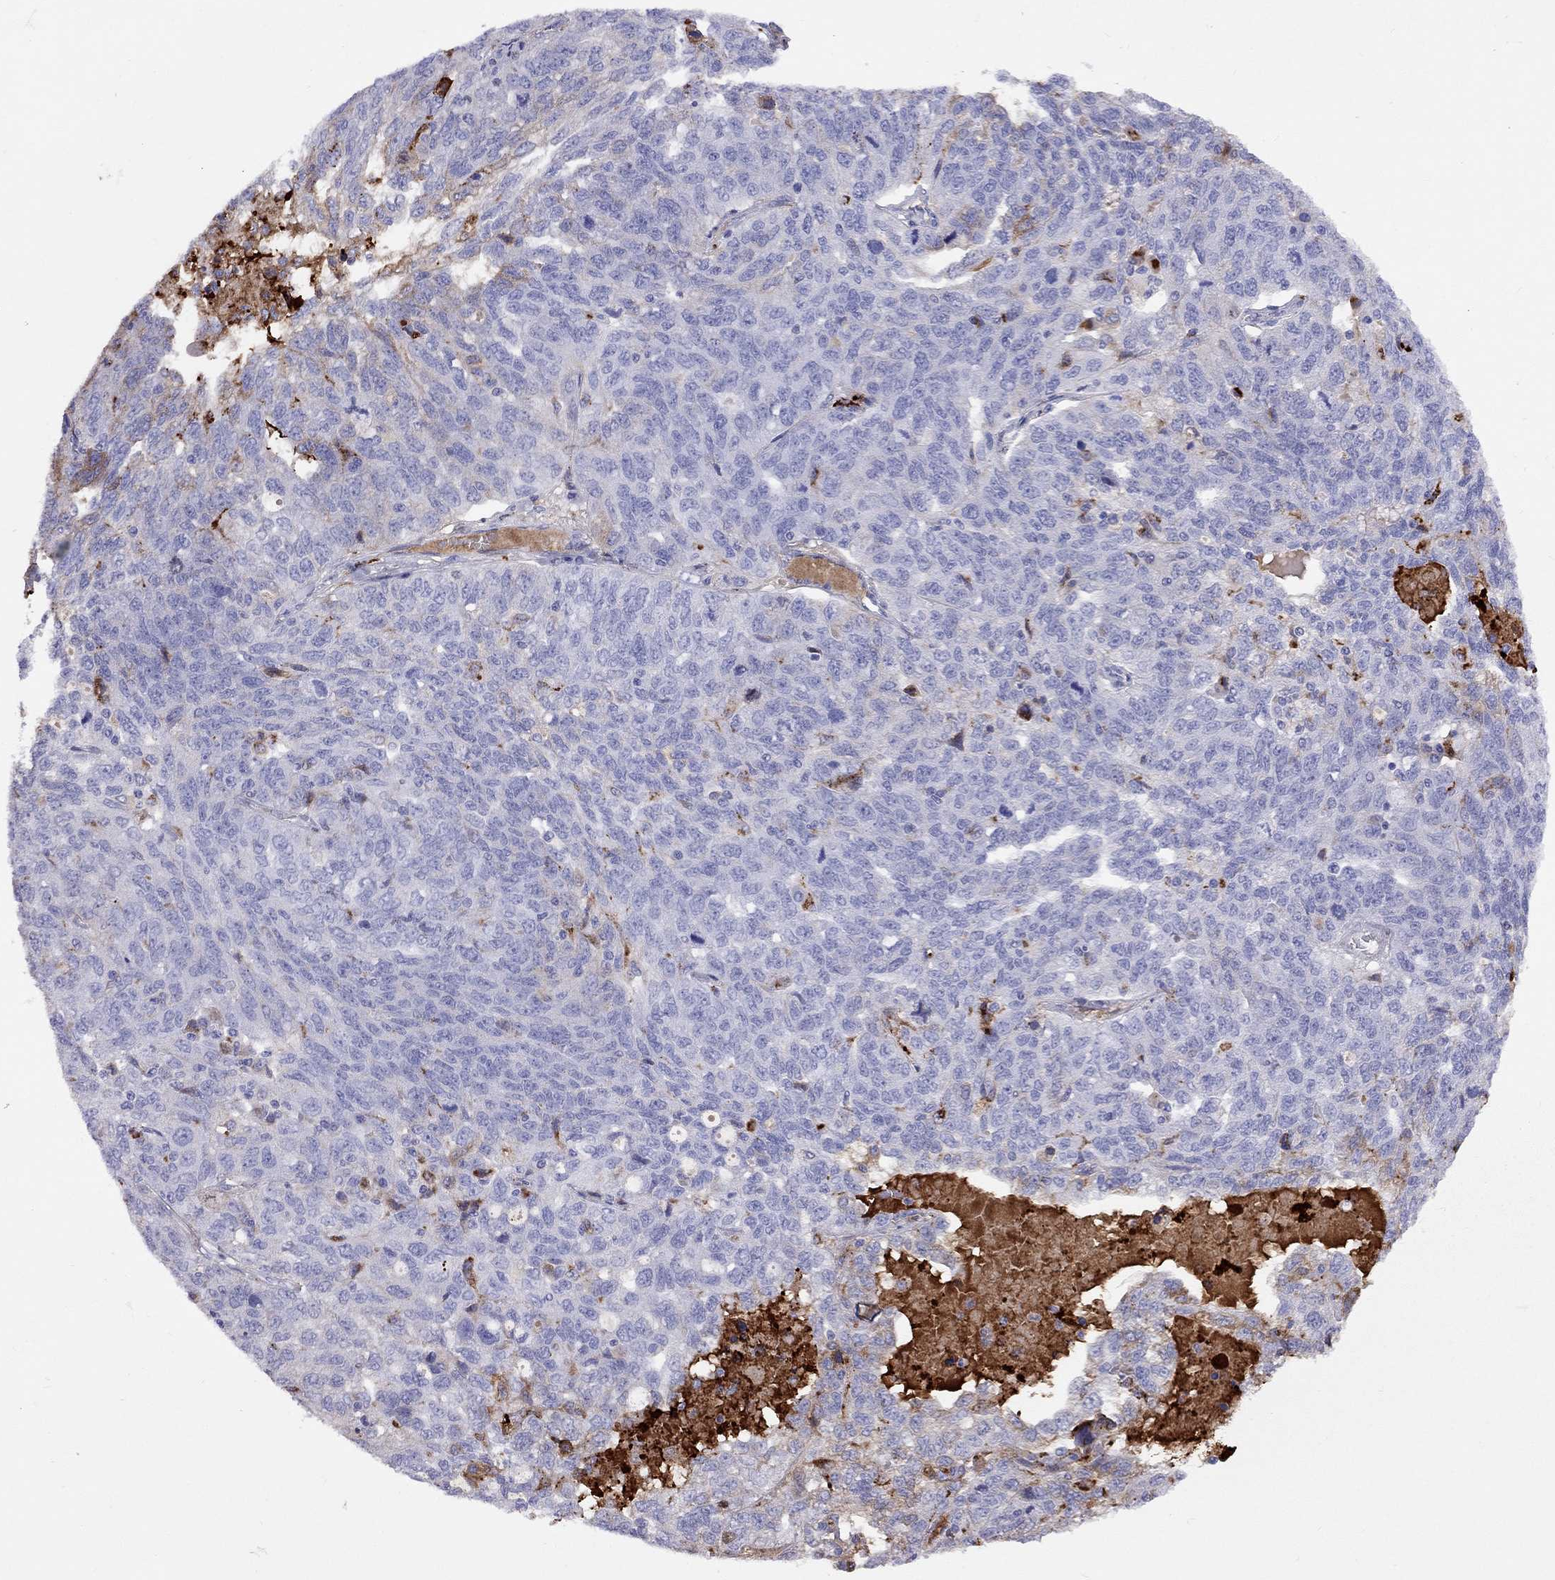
{"staining": {"intensity": "weak", "quantity": "<25%", "location": "cytoplasmic/membranous"}, "tissue": "ovarian cancer", "cell_type": "Tumor cells", "image_type": "cancer", "snomed": [{"axis": "morphology", "description": "Cystadenocarcinoma, serous, NOS"}, {"axis": "topography", "description": "Ovary"}], "caption": "Protein analysis of serous cystadenocarcinoma (ovarian) reveals no significant staining in tumor cells.", "gene": "SERPINA3", "patient": {"sex": "female", "age": 71}}